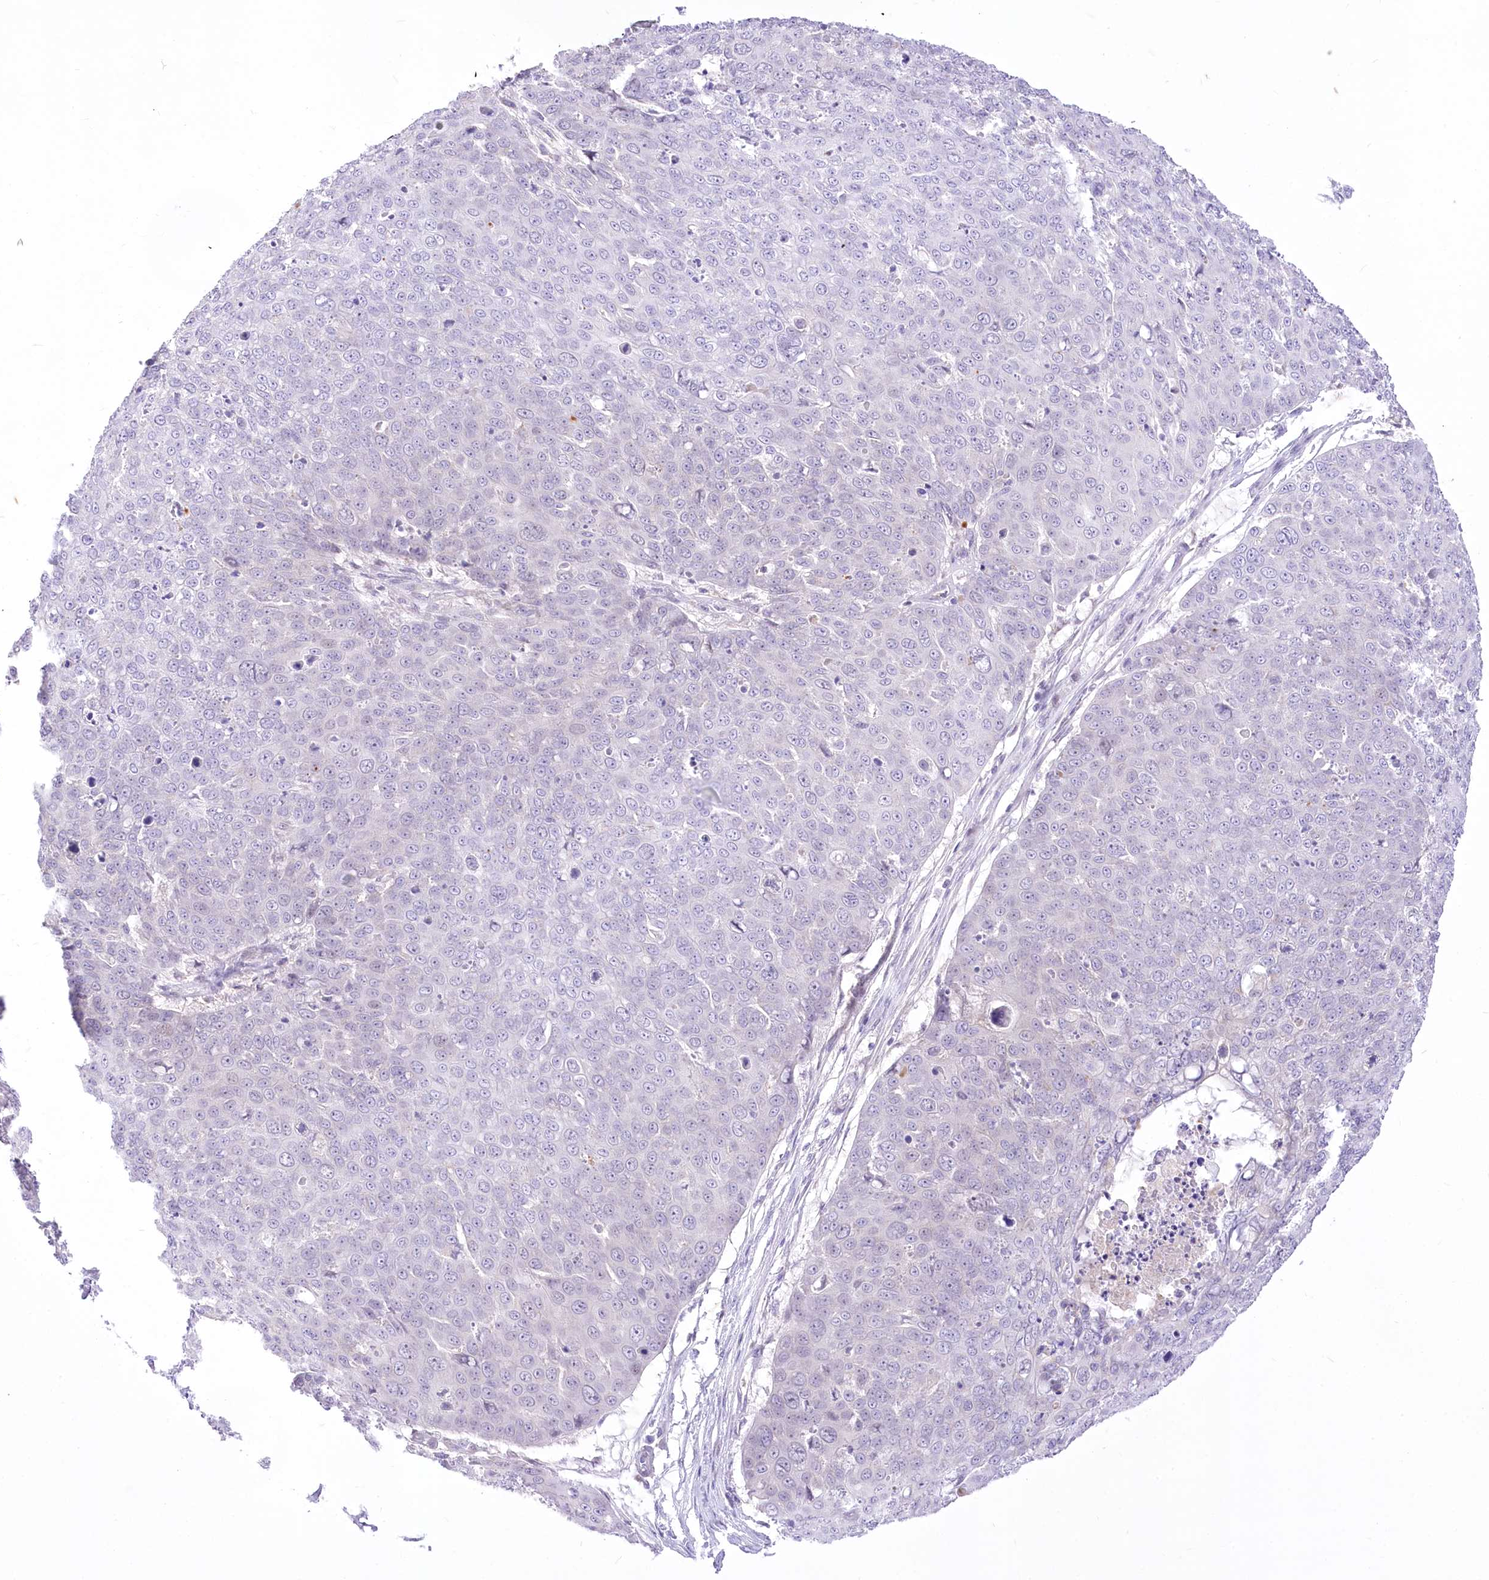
{"staining": {"intensity": "negative", "quantity": "none", "location": "none"}, "tissue": "skin cancer", "cell_type": "Tumor cells", "image_type": "cancer", "snomed": [{"axis": "morphology", "description": "Squamous cell carcinoma, NOS"}, {"axis": "topography", "description": "Skin"}], "caption": "The immunohistochemistry (IHC) image has no significant staining in tumor cells of skin squamous cell carcinoma tissue. The staining is performed using DAB brown chromogen with nuclei counter-stained in using hematoxylin.", "gene": "BEND7", "patient": {"sex": "male", "age": 71}}